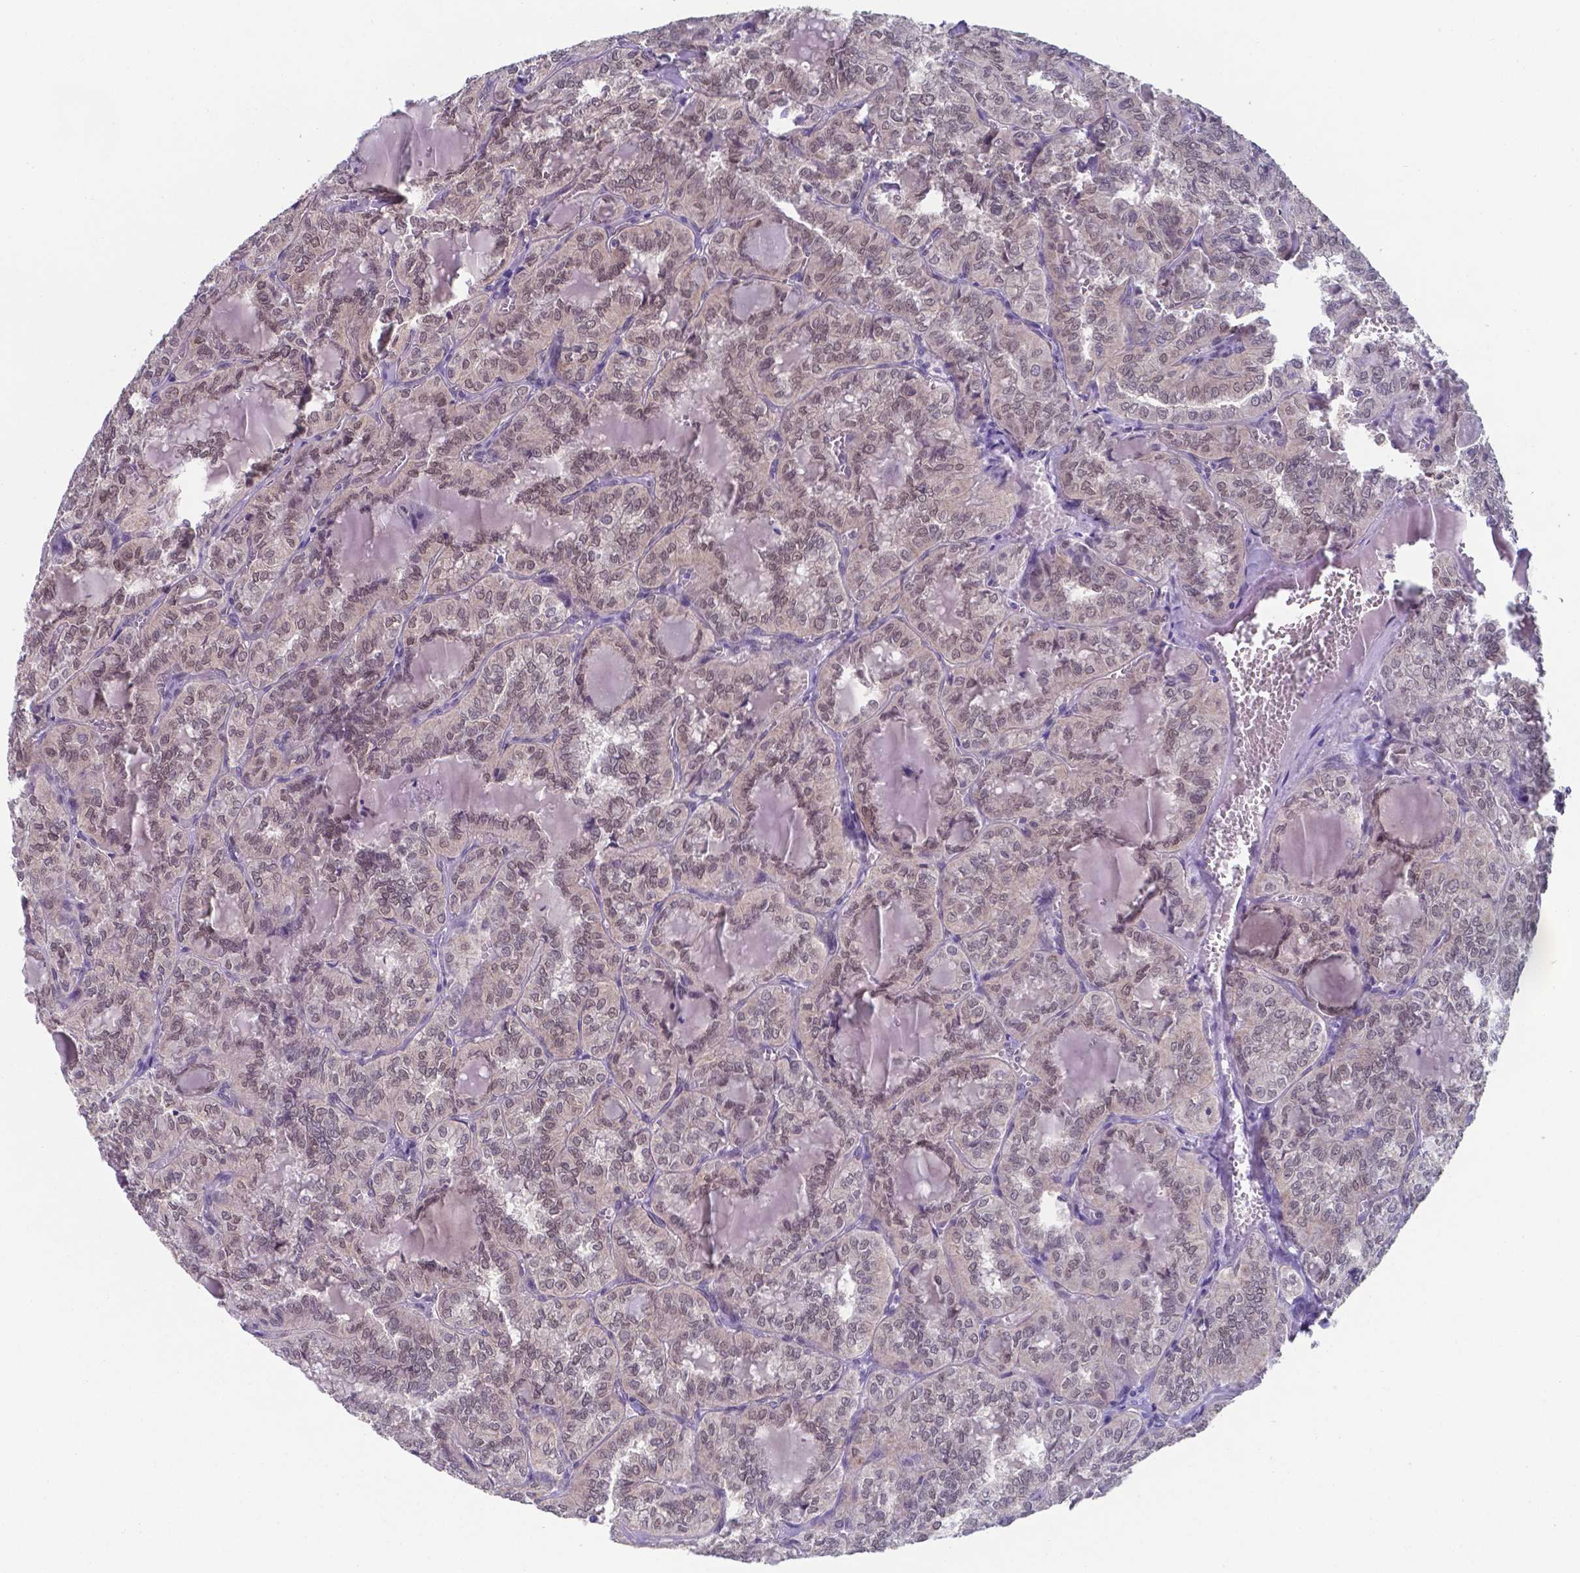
{"staining": {"intensity": "weak", "quantity": ">75%", "location": "nuclear"}, "tissue": "thyroid cancer", "cell_type": "Tumor cells", "image_type": "cancer", "snomed": [{"axis": "morphology", "description": "Papillary adenocarcinoma, NOS"}, {"axis": "topography", "description": "Thyroid gland"}], "caption": "Thyroid papillary adenocarcinoma stained for a protein (brown) displays weak nuclear positive expression in about >75% of tumor cells.", "gene": "UBE2E2", "patient": {"sex": "female", "age": 41}}